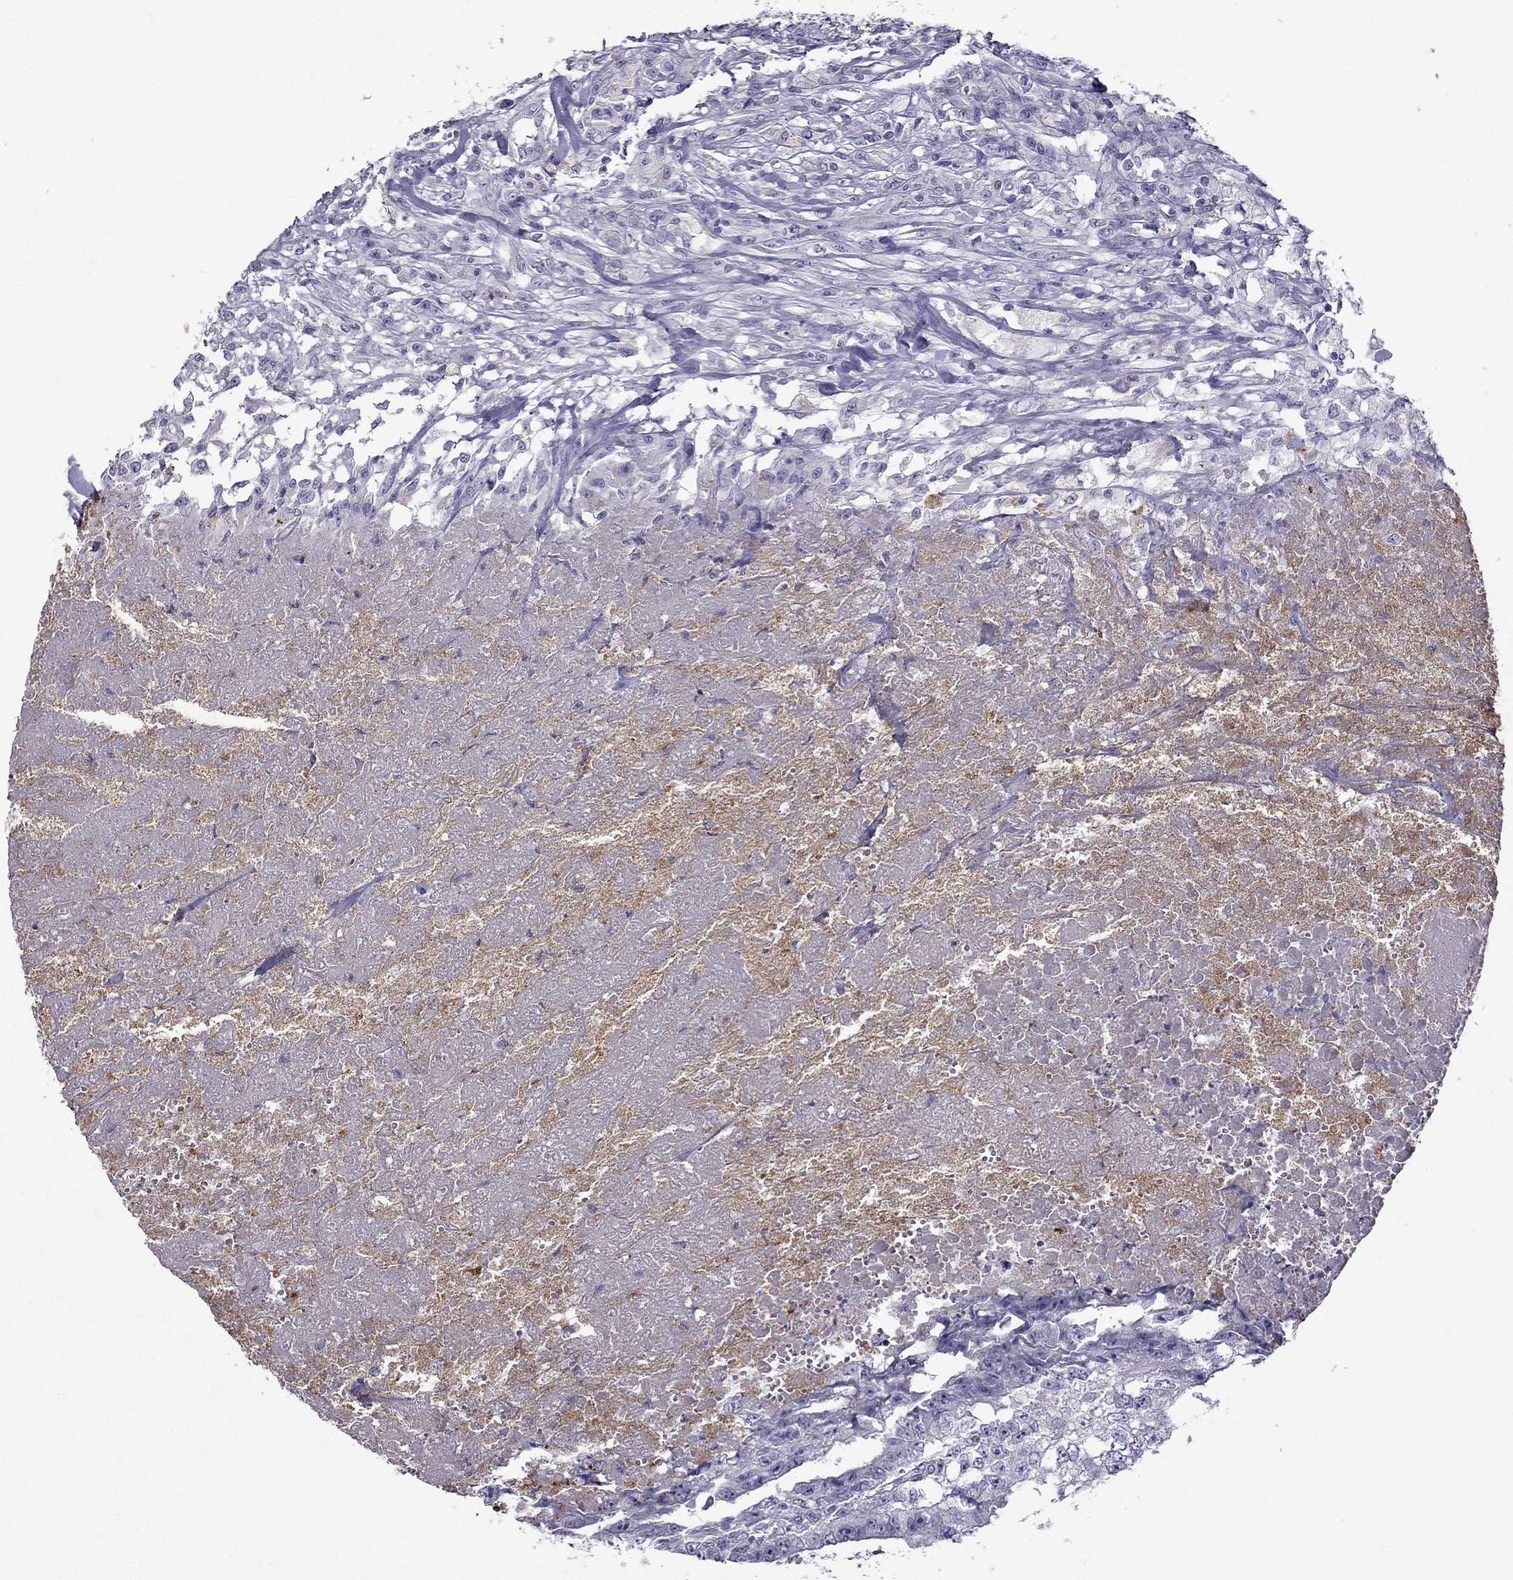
{"staining": {"intensity": "negative", "quantity": "none", "location": "none"}, "tissue": "testis cancer", "cell_type": "Tumor cells", "image_type": "cancer", "snomed": [{"axis": "morphology", "description": "Carcinoma, Embryonal, NOS"}, {"axis": "morphology", "description": "Teratoma, malignant, NOS"}, {"axis": "topography", "description": "Testis"}], "caption": "Immunohistochemical staining of human embryonal carcinoma (testis) displays no significant expression in tumor cells.", "gene": "STOML3", "patient": {"sex": "male", "age": 24}}